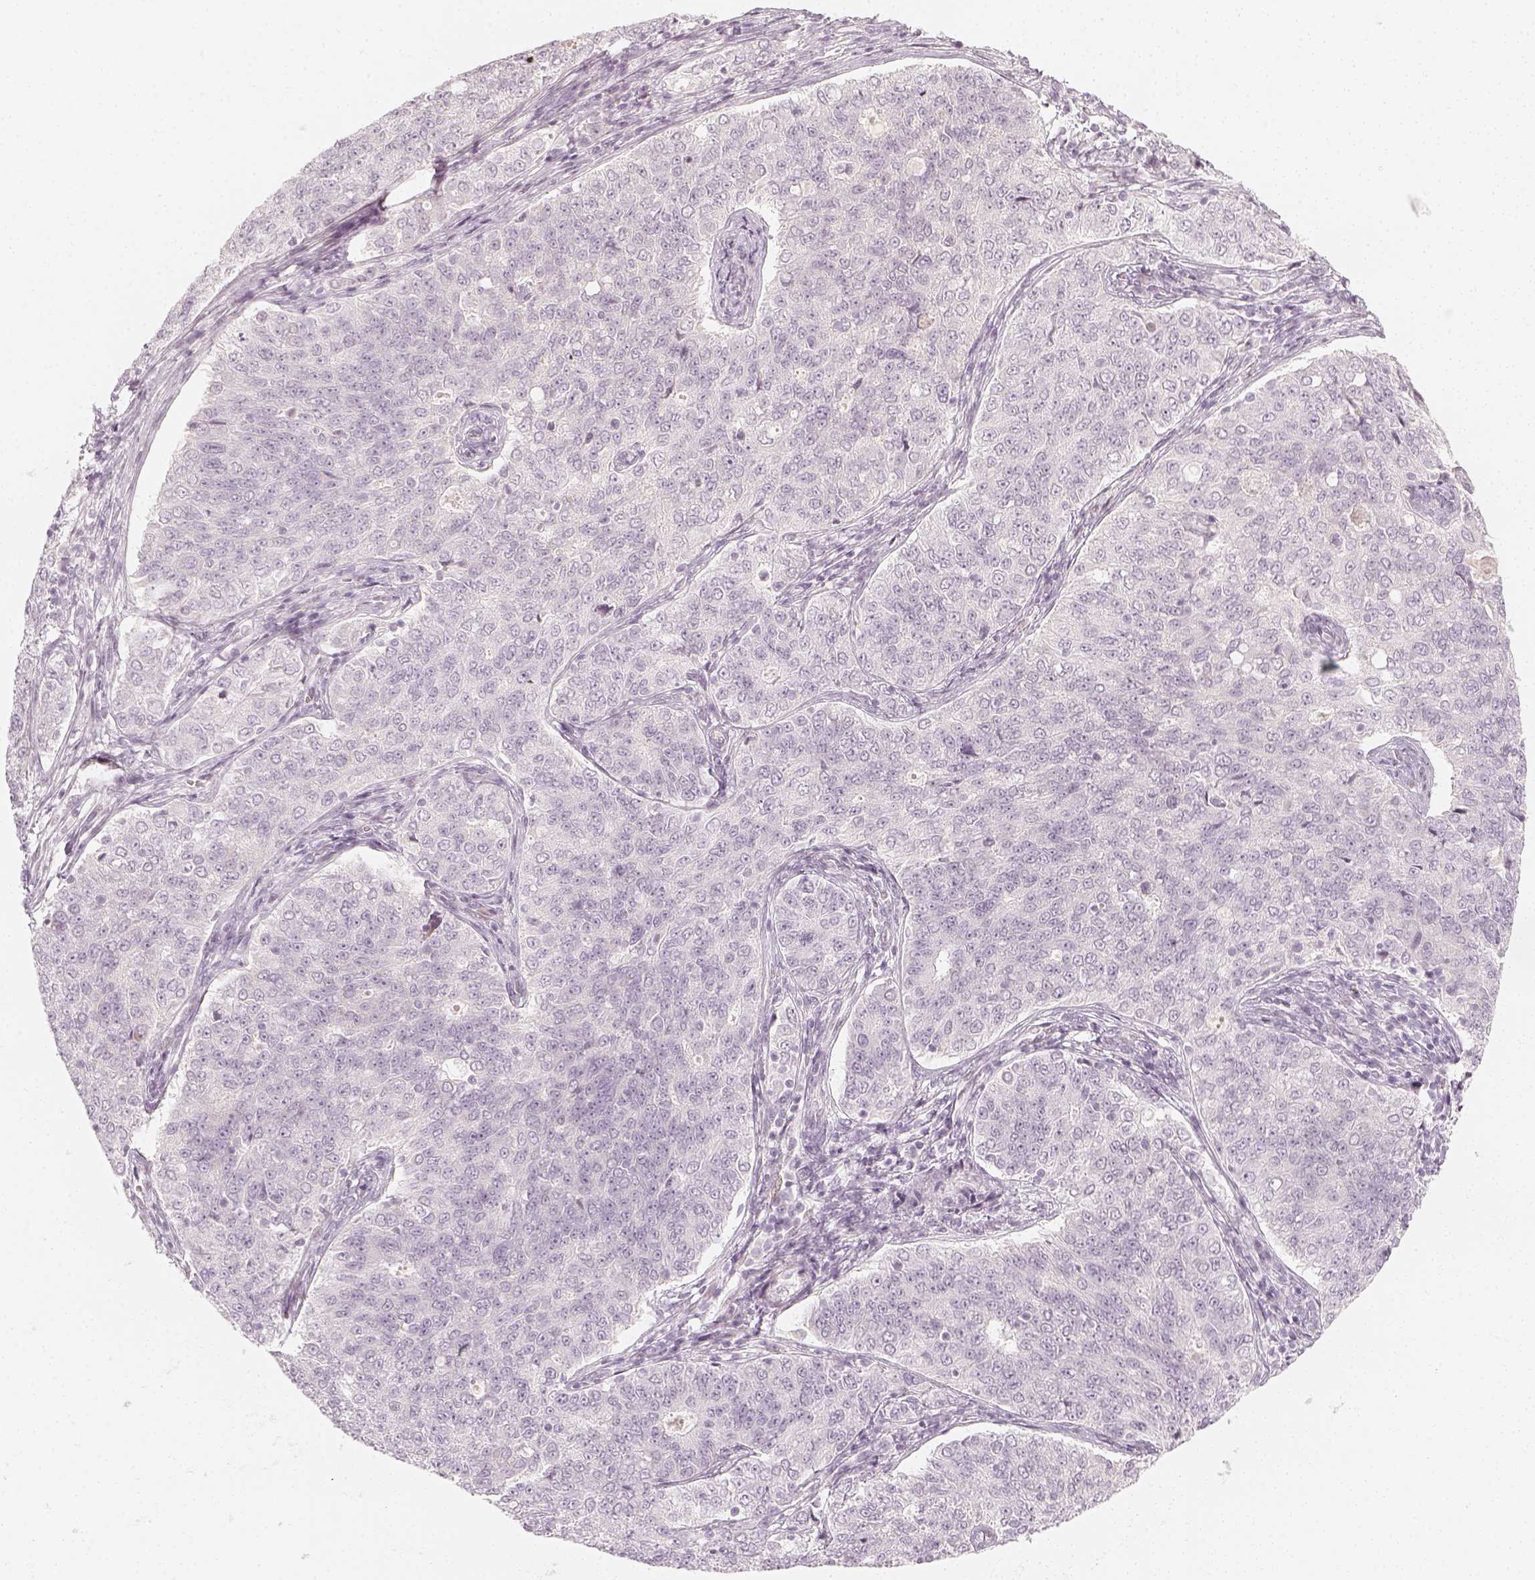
{"staining": {"intensity": "negative", "quantity": "none", "location": "none"}, "tissue": "endometrial cancer", "cell_type": "Tumor cells", "image_type": "cancer", "snomed": [{"axis": "morphology", "description": "Adenocarcinoma, NOS"}, {"axis": "topography", "description": "Endometrium"}], "caption": "Tumor cells are negative for protein expression in human endometrial adenocarcinoma.", "gene": "KRTAP2-1", "patient": {"sex": "female", "age": 43}}